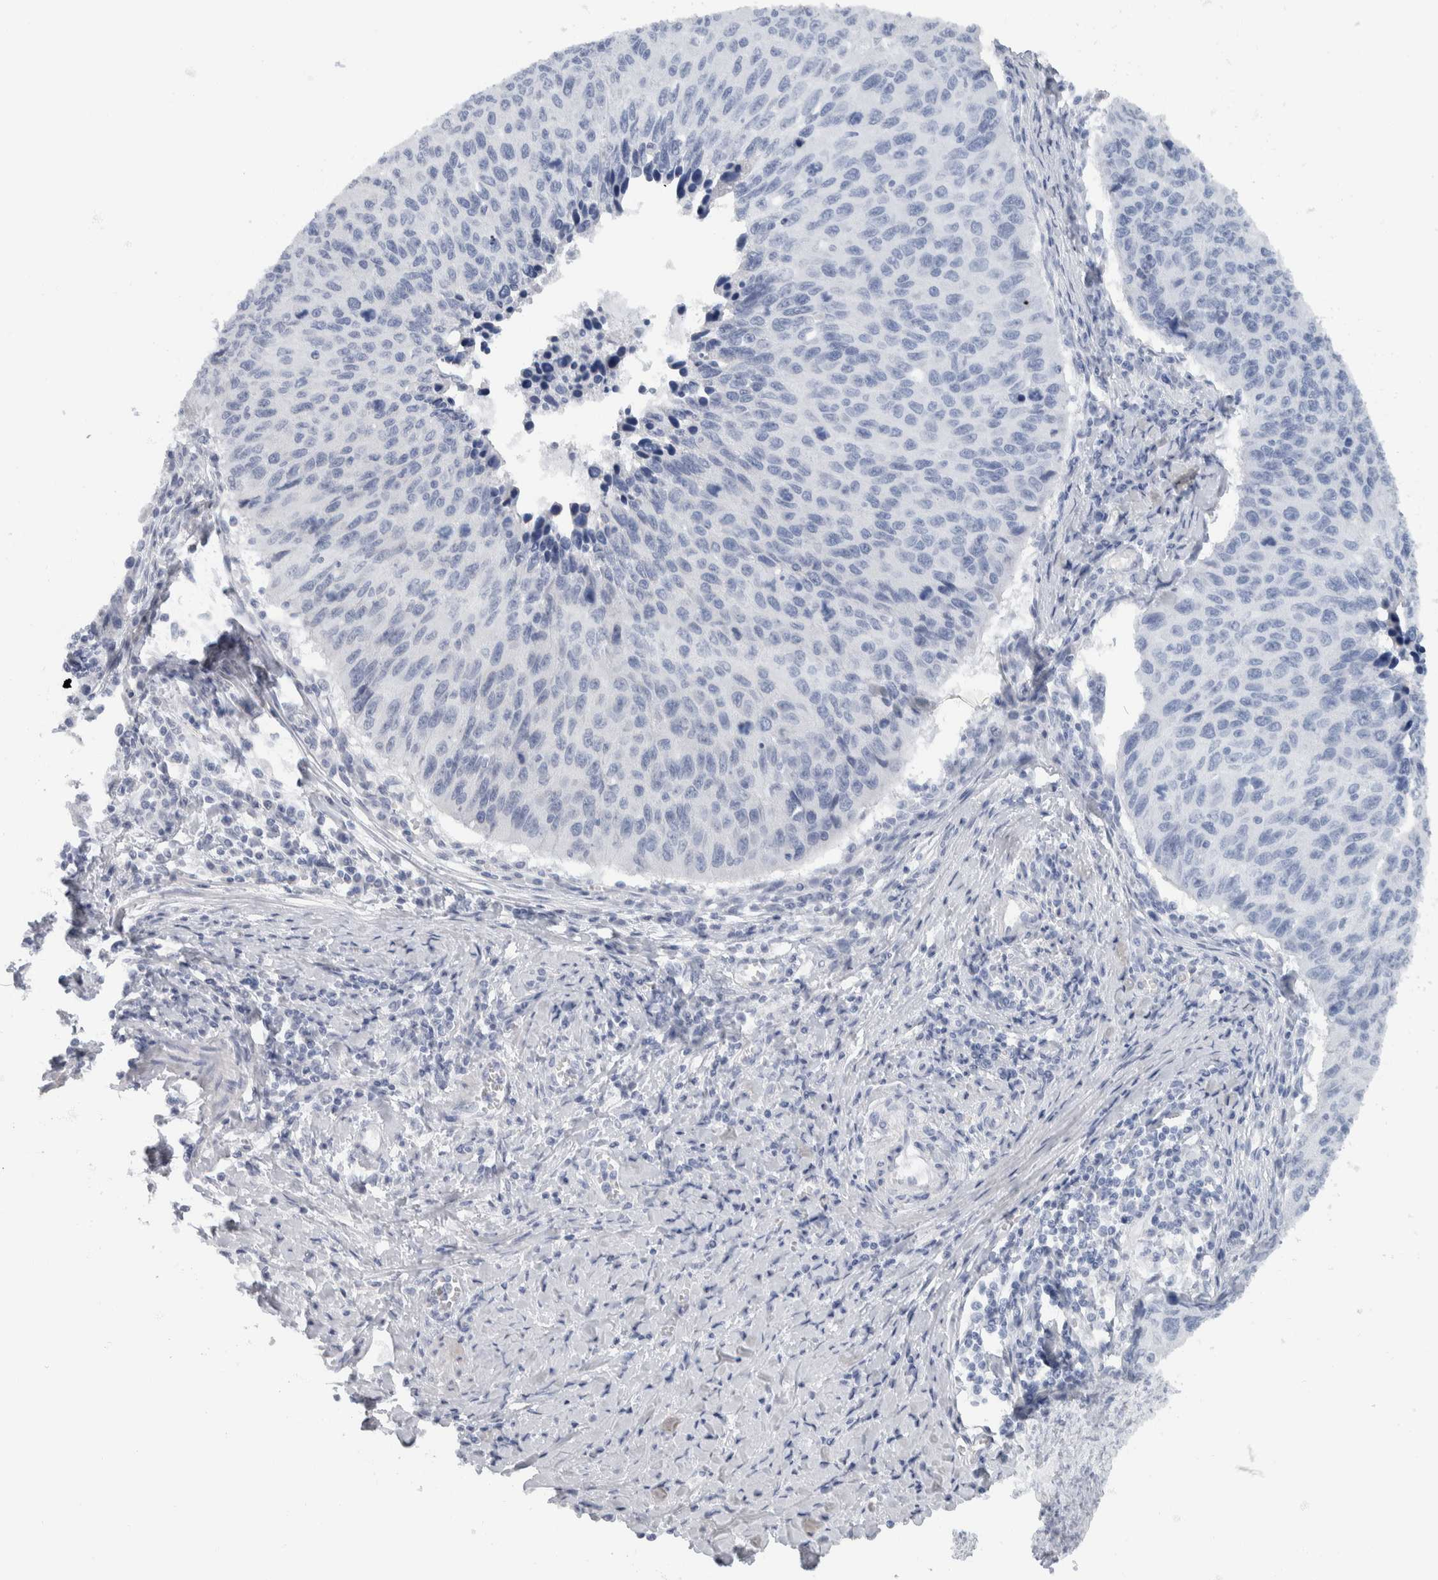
{"staining": {"intensity": "negative", "quantity": "none", "location": "none"}, "tissue": "cervical cancer", "cell_type": "Tumor cells", "image_type": "cancer", "snomed": [{"axis": "morphology", "description": "Squamous cell carcinoma, NOS"}, {"axis": "topography", "description": "Cervix"}], "caption": "A photomicrograph of human cervical cancer (squamous cell carcinoma) is negative for staining in tumor cells.", "gene": "NEFM", "patient": {"sex": "female", "age": 53}}